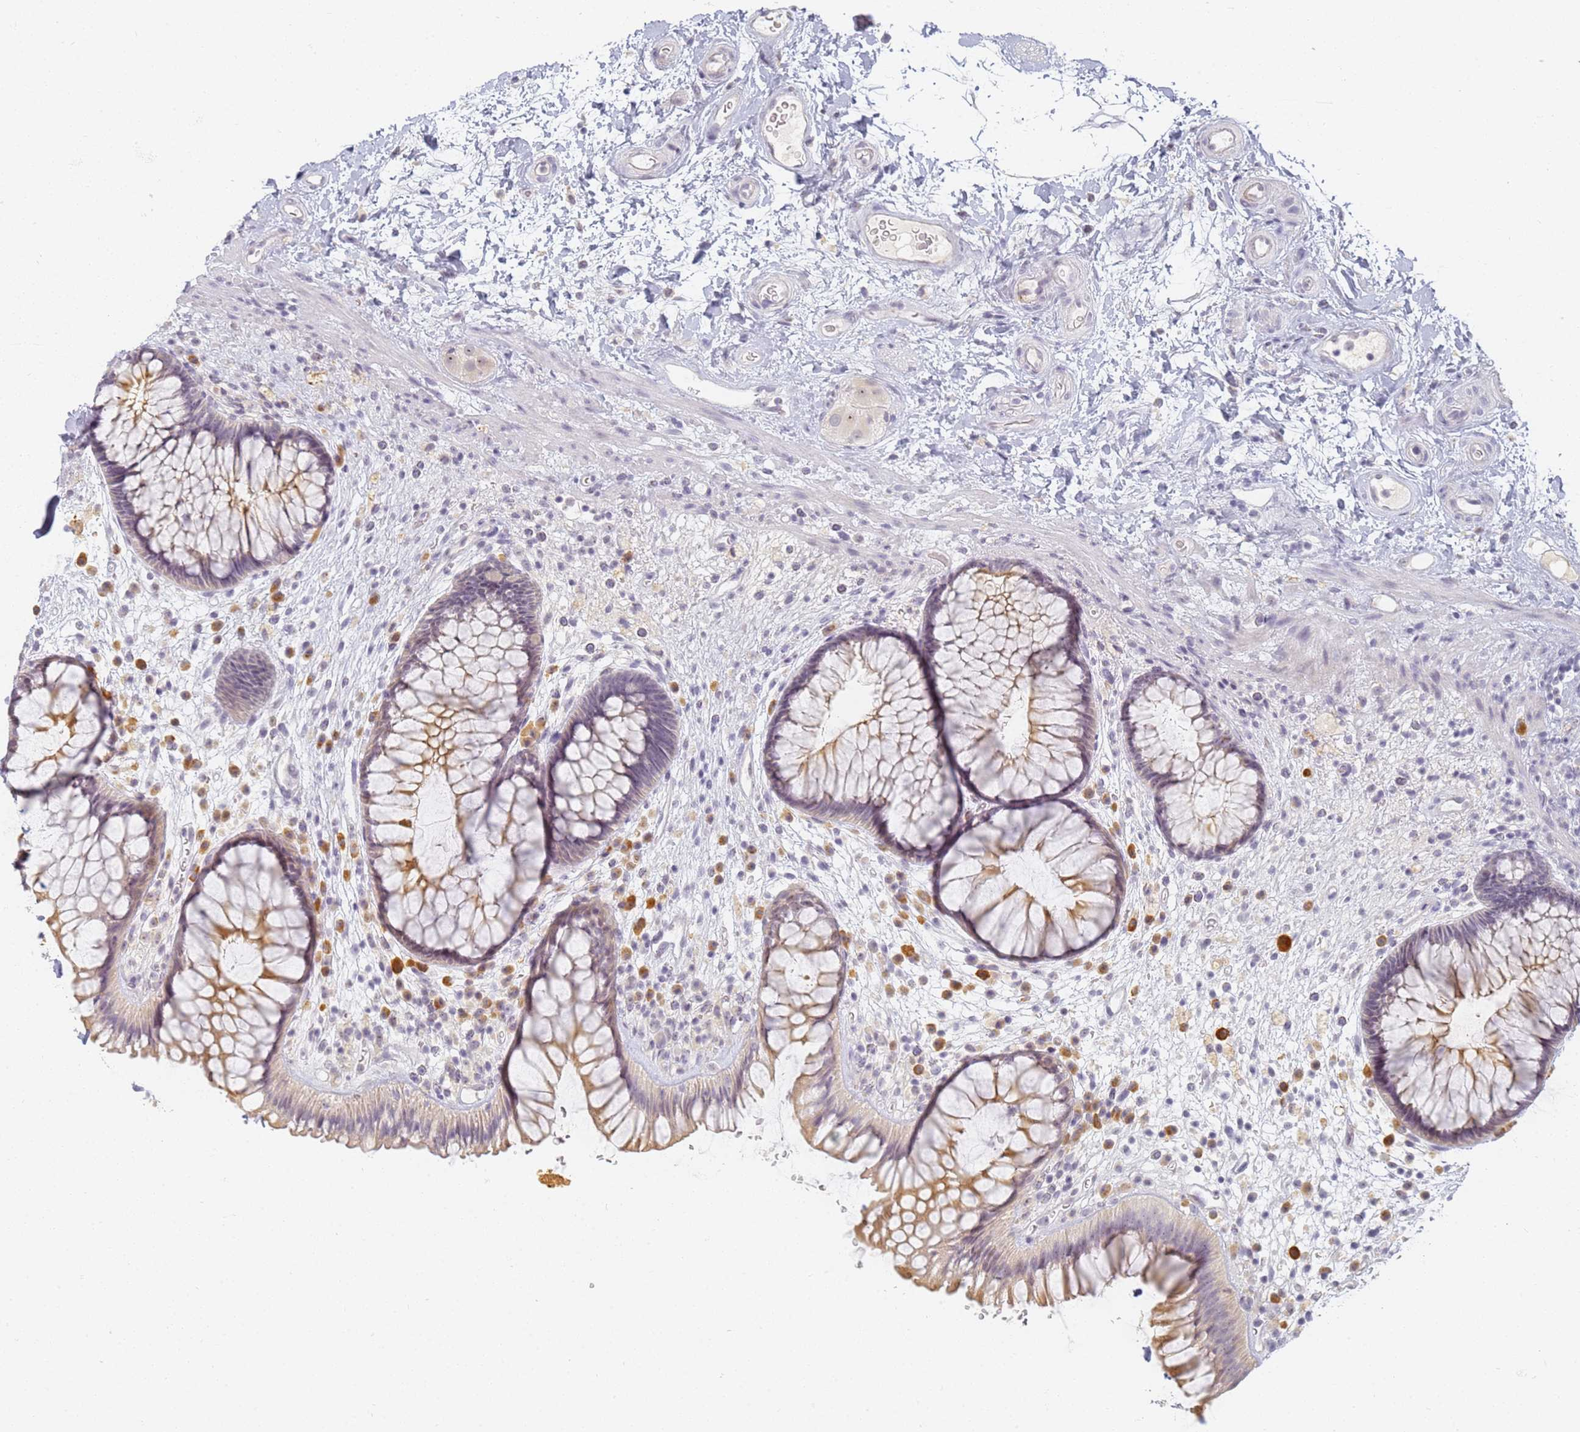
{"staining": {"intensity": "moderate", "quantity": "<25%", "location": "cytoplasmic/membranous"}, "tissue": "rectum", "cell_type": "Glandular cells", "image_type": "normal", "snomed": [{"axis": "morphology", "description": "Normal tissue, NOS"}, {"axis": "topography", "description": "Rectum"}], "caption": "A histopathology image of human rectum stained for a protein demonstrates moderate cytoplasmic/membranous brown staining in glandular cells. The staining was performed using DAB (3,3'-diaminobenzidine), with brown indicating positive protein expression. Nuclei are stained blue with hematoxylin.", "gene": "SLC38A9", "patient": {"sex": "male", "age": 51}}